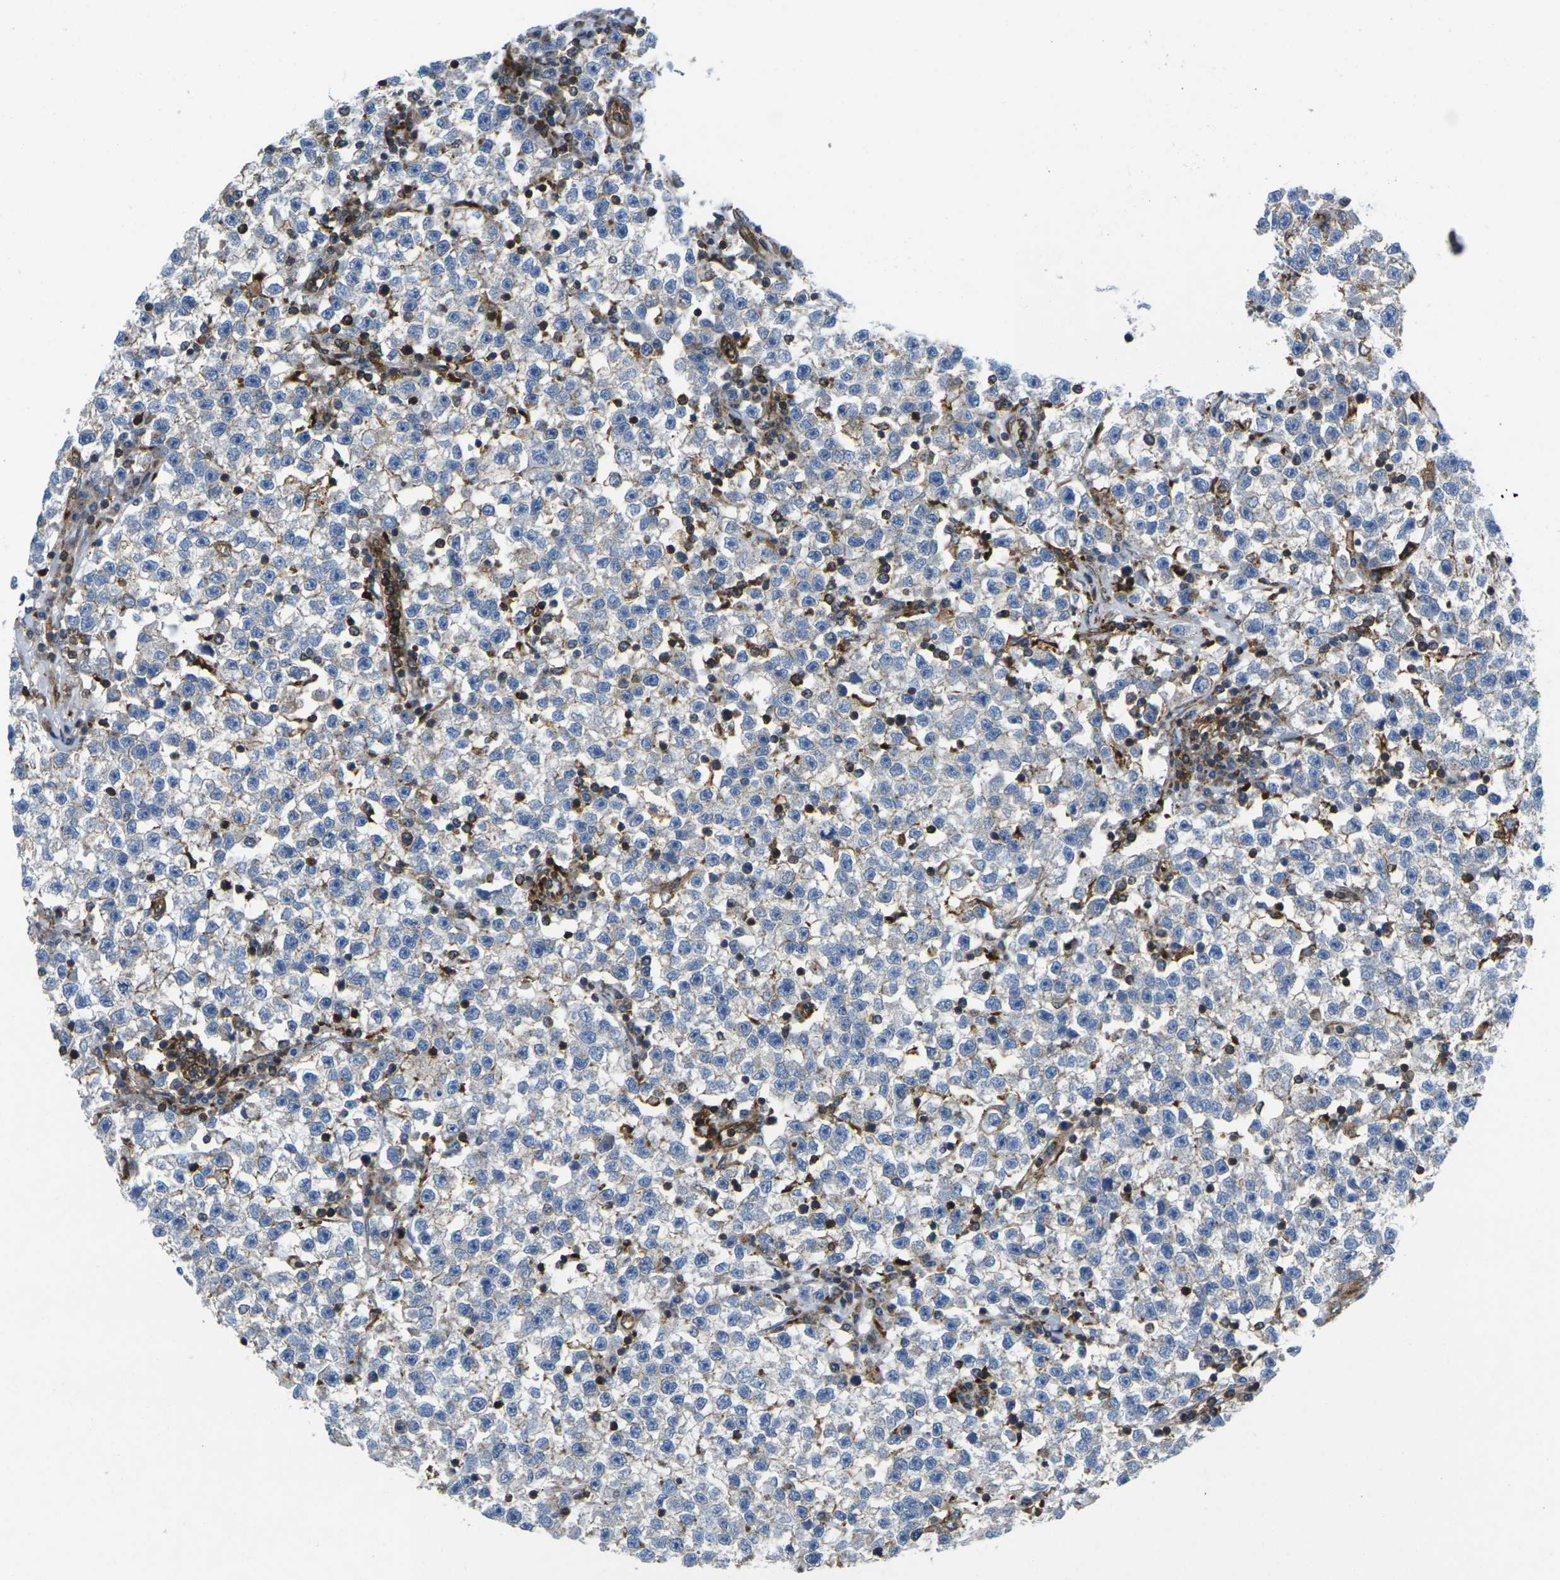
{"staining": {"intensity": "moderate", "quantity": "<25%", "location": "cytoplasmic/membranous"}, "tissue": "testis cancer", "cell_type": "Tumor cells", "image_type": "cancer", "snomed": [{"axis": "morphology", "description": "Seminoma, NOS"}, {"axis": "topography", "description": "Testis"}], "caption": "An immunohistochemistry photomicrograph of tumor tissue is shown. Protein staining in brown highlights moderate cytoplasmic/membranous positivity in testis seminoma within tumor cells.", "gene": "IQGAP1", "patient": {"sex": "male", "age": 22}}